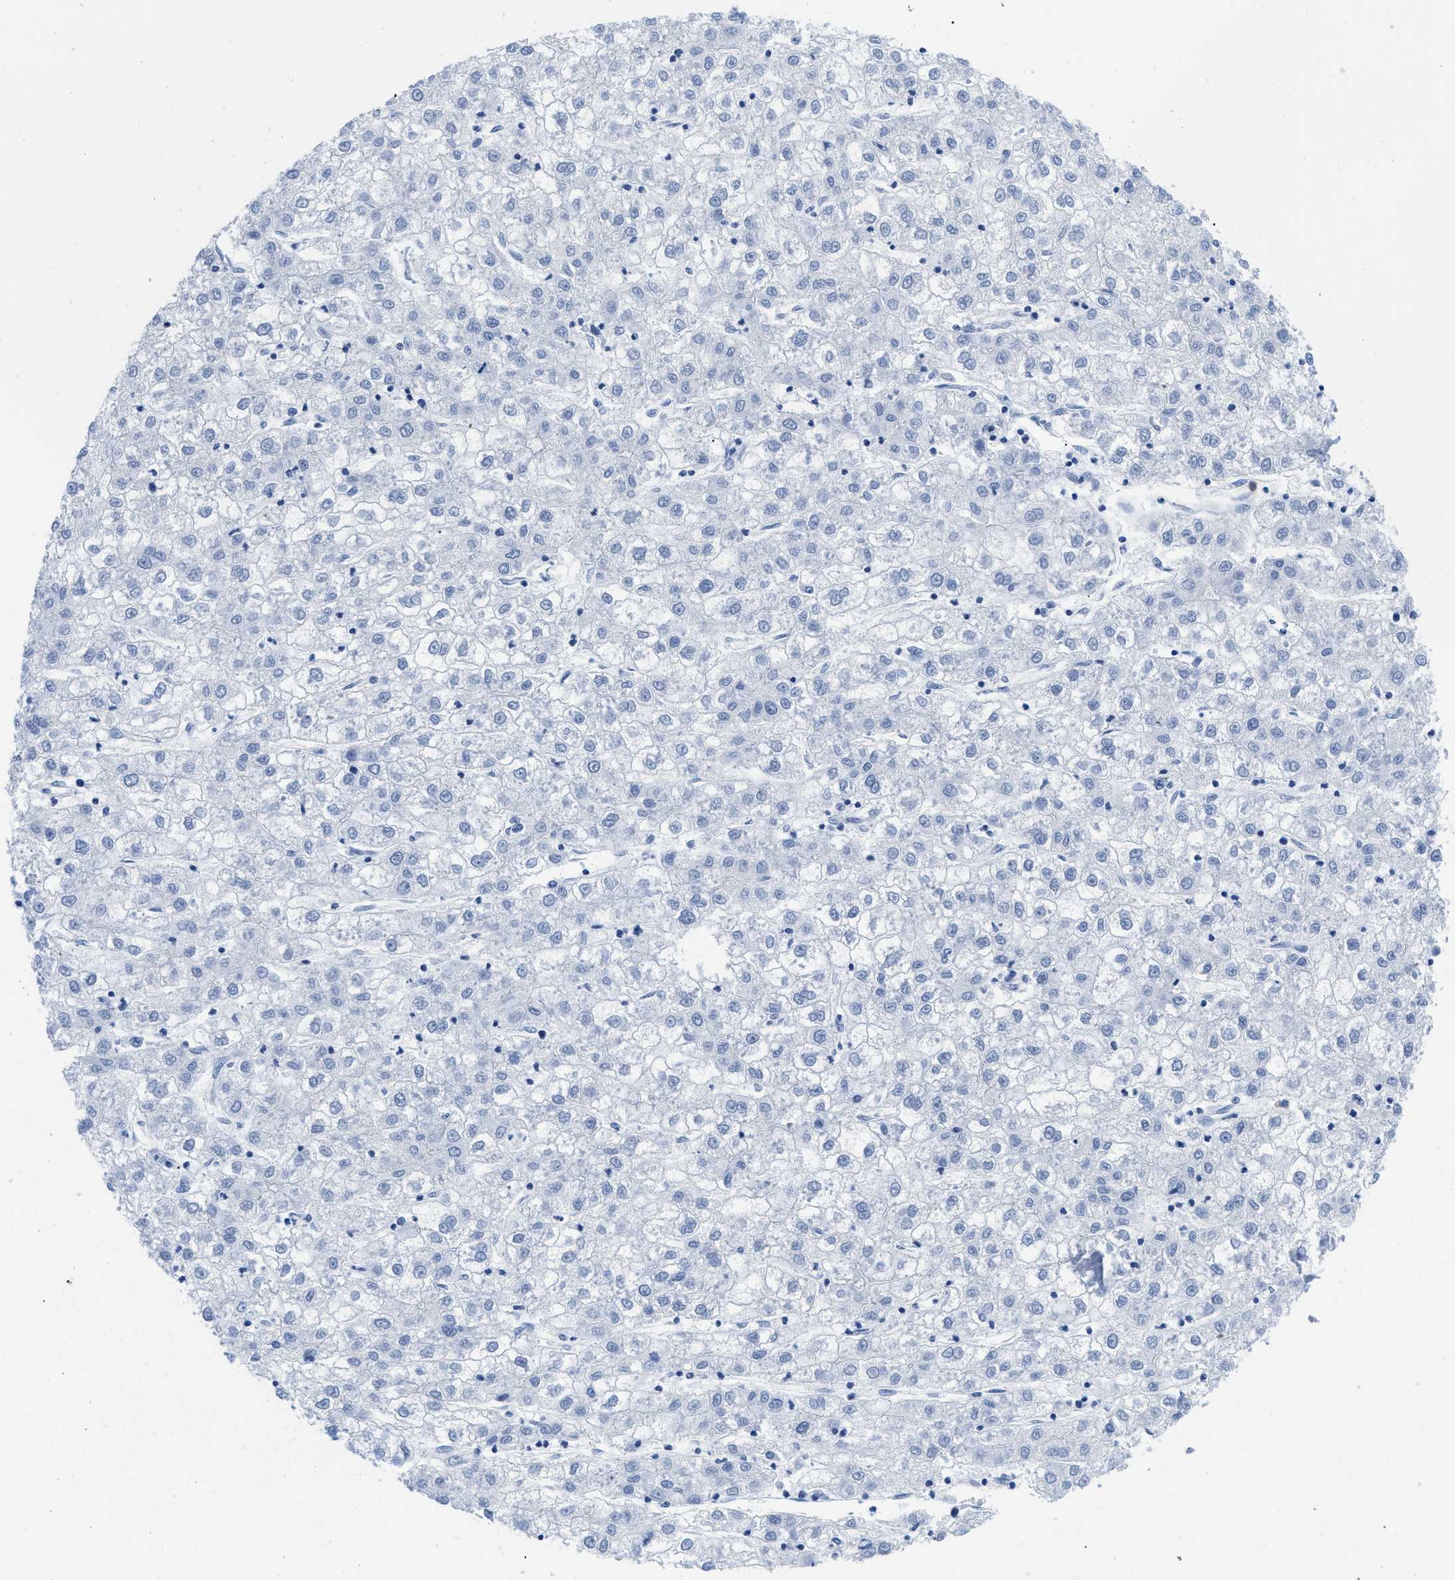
{"staining": {"intensity": "negative", "quantity": "none", "location": "none"}, "tissue": "liver cancer", "cell_type": "Tumor cells", "image_type": "cancer", "snomed": [{"axis": "morphology", "description": "Carcinoma, Hepatocellular, NOS"}, {"axis": "topography", "description": "Liver"}], "caption": "Liver cancer was stained to show a protein in brown. There is no significant positivity in tumor cells.", "gene": "CR1", "patient": {"sex": "male", "age": 72}}